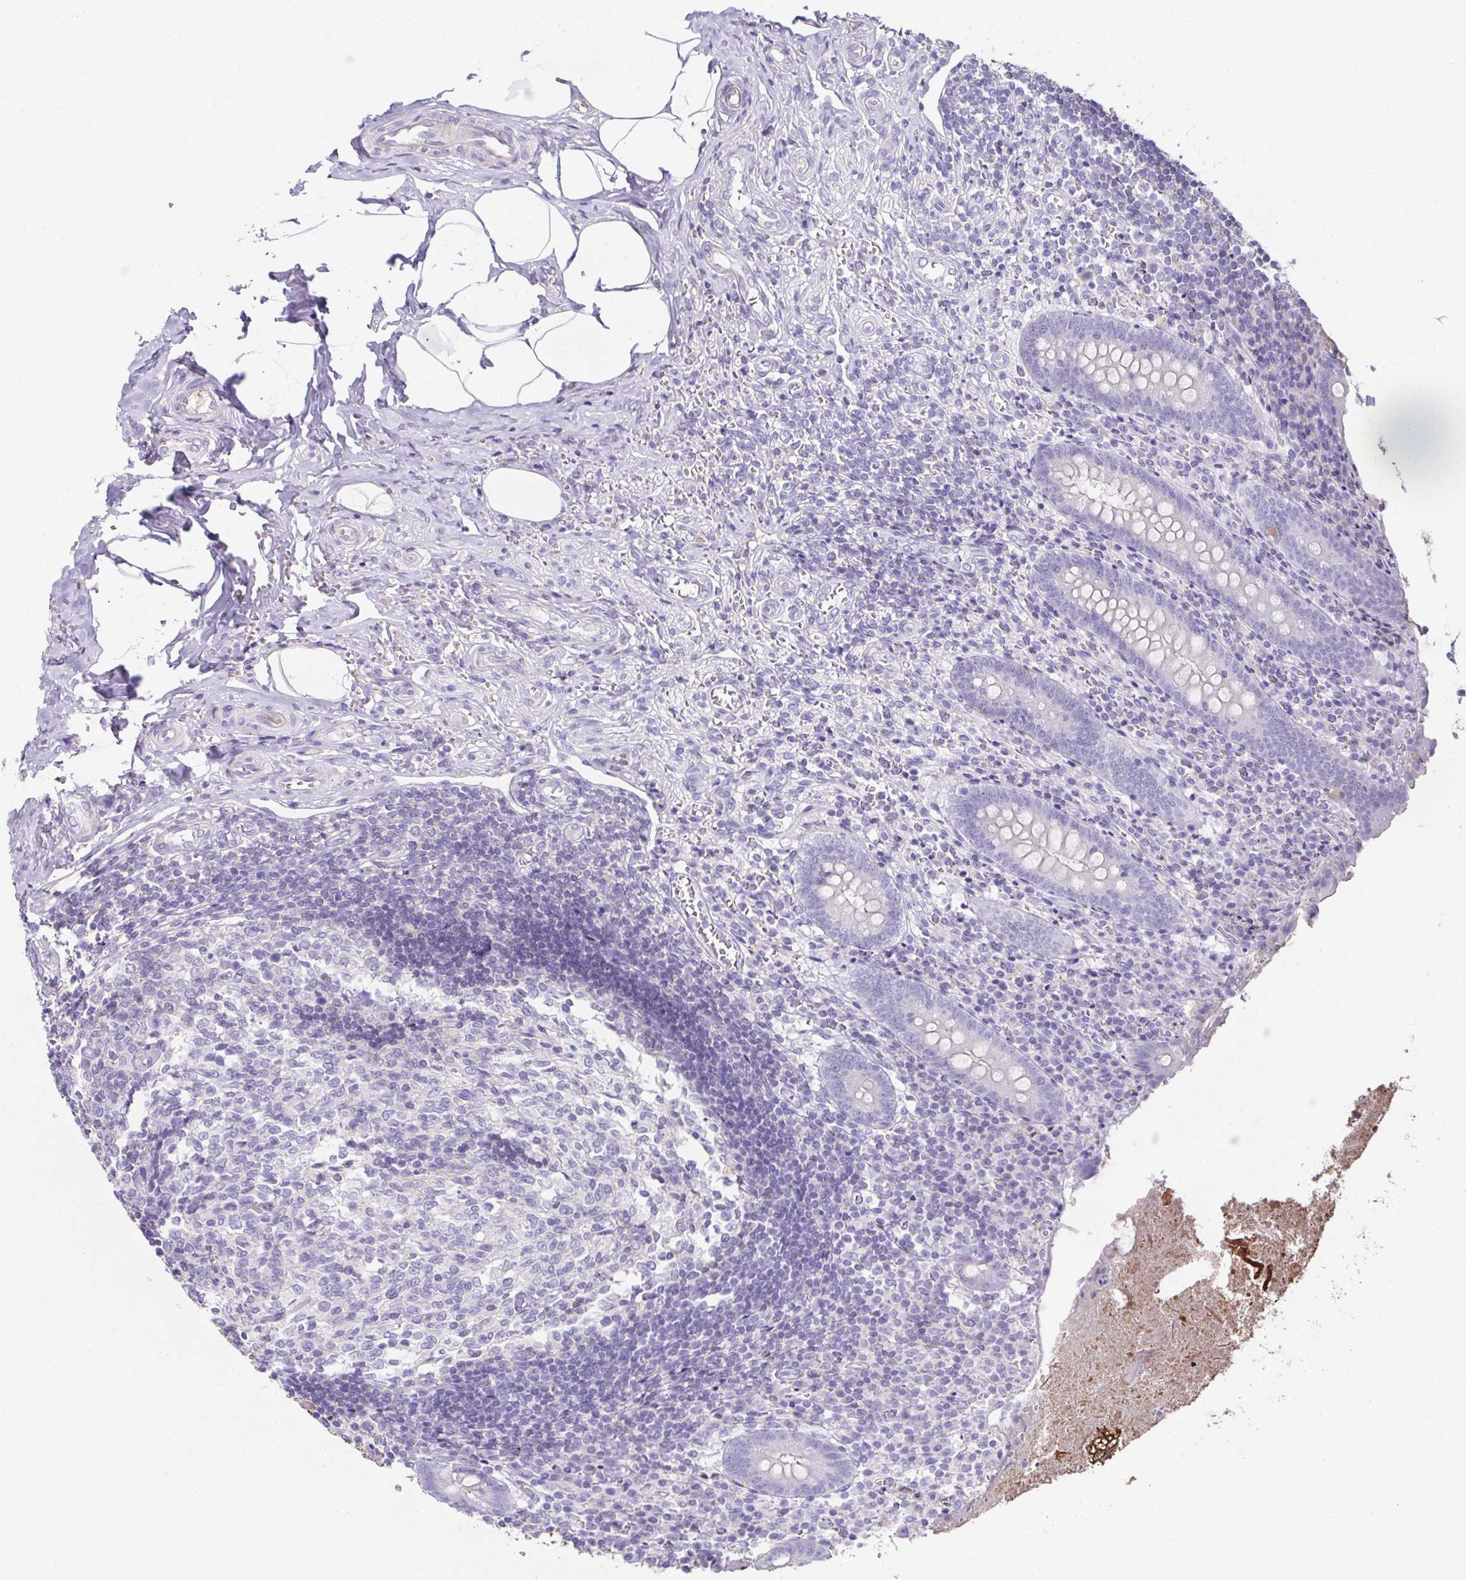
{"staining": {"intensity": "negative", "quantity": "none", "location": "none"}, "tissue": "appendix", "cell_type": "Glandular cells", "image_type": "normal", "snomed": [{"axis": "morphology", "description": "Normal tissue, NOS"}, {"axis": "topography", "description": "Appendix"}], "caption": "DAB (3,3'-diaminobenzidine) immunohistochemical staining of benign appendix shows no significant expression in glandular cells.", "gene": "MARCO", "patient": {"sex": "female", "age": 17}}